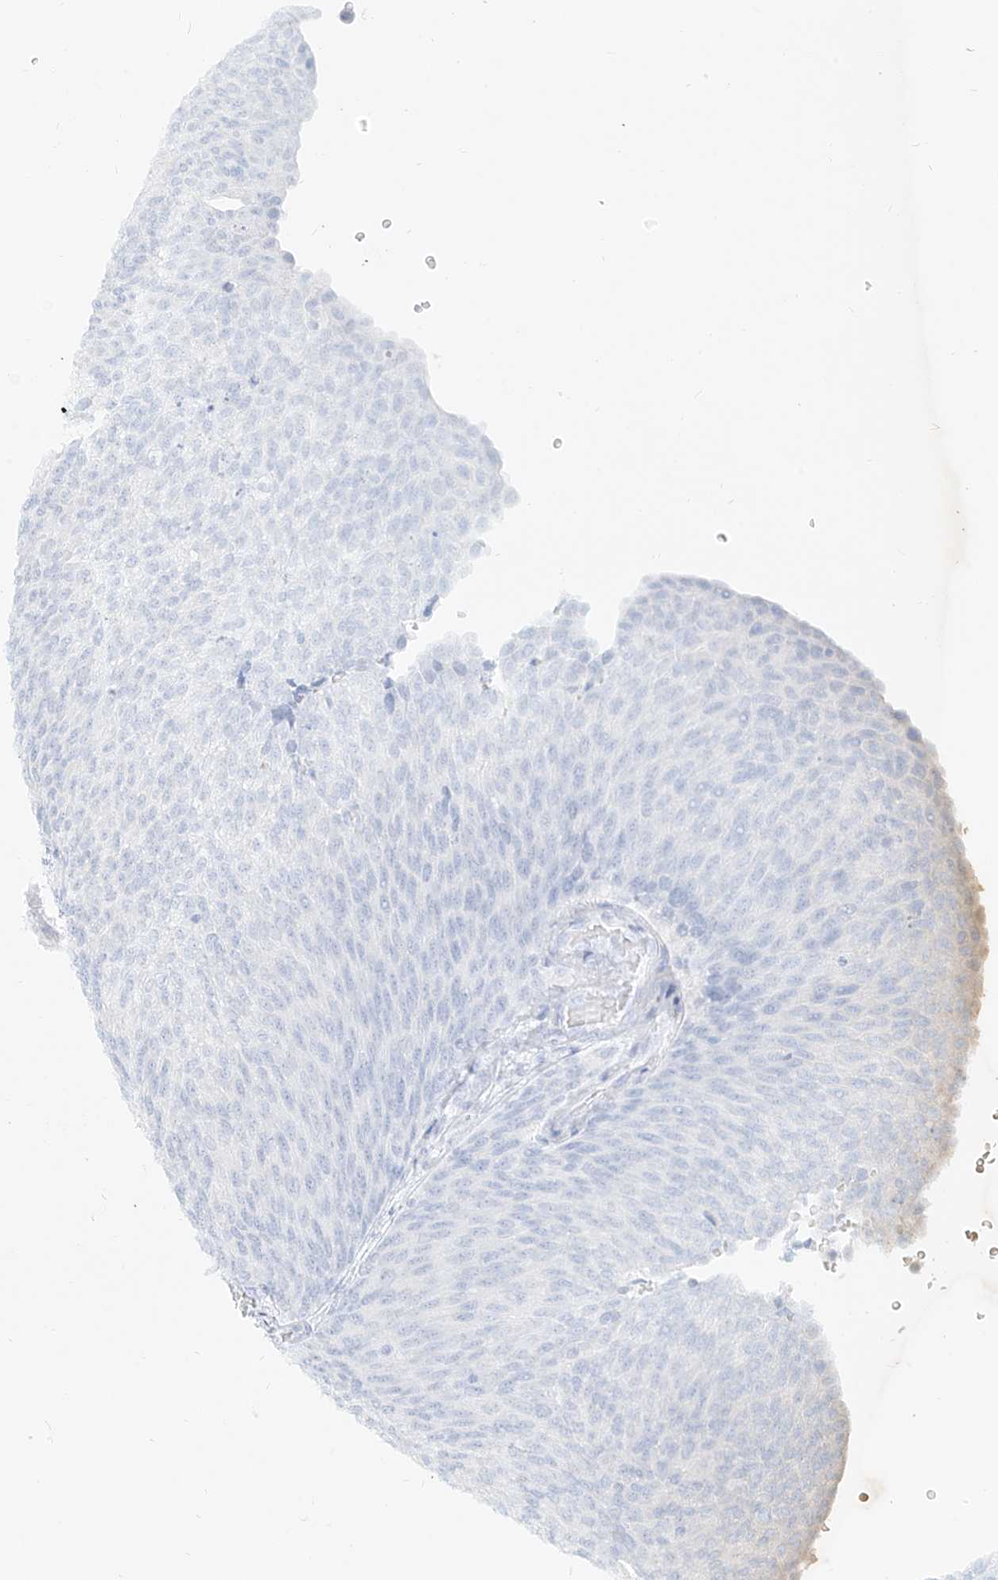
{"staining": {"intensity": "moderate", "quantity": "25%-75%", "location": "cytoplasmic/membranous"}, "tissue": "urothelial cancer", "cell_type": "Tumor cells", "image_type": "cancer", "snomed": [{"axis": "morphology", "description": "Urothelial carcinoma, Low grade"}, {"axis": "topography", "description": "Urinary bladder"}], "caption": "This histopathology image exhibits immunohistochemistry staining of human urothelial carcinoma (low-grade), with medium moderate cytoplasmic/membranous expression in approximately 25%-75% of tumor cells.", "gene": "PGD", "patient": {"sex": "female", "age": 79}}